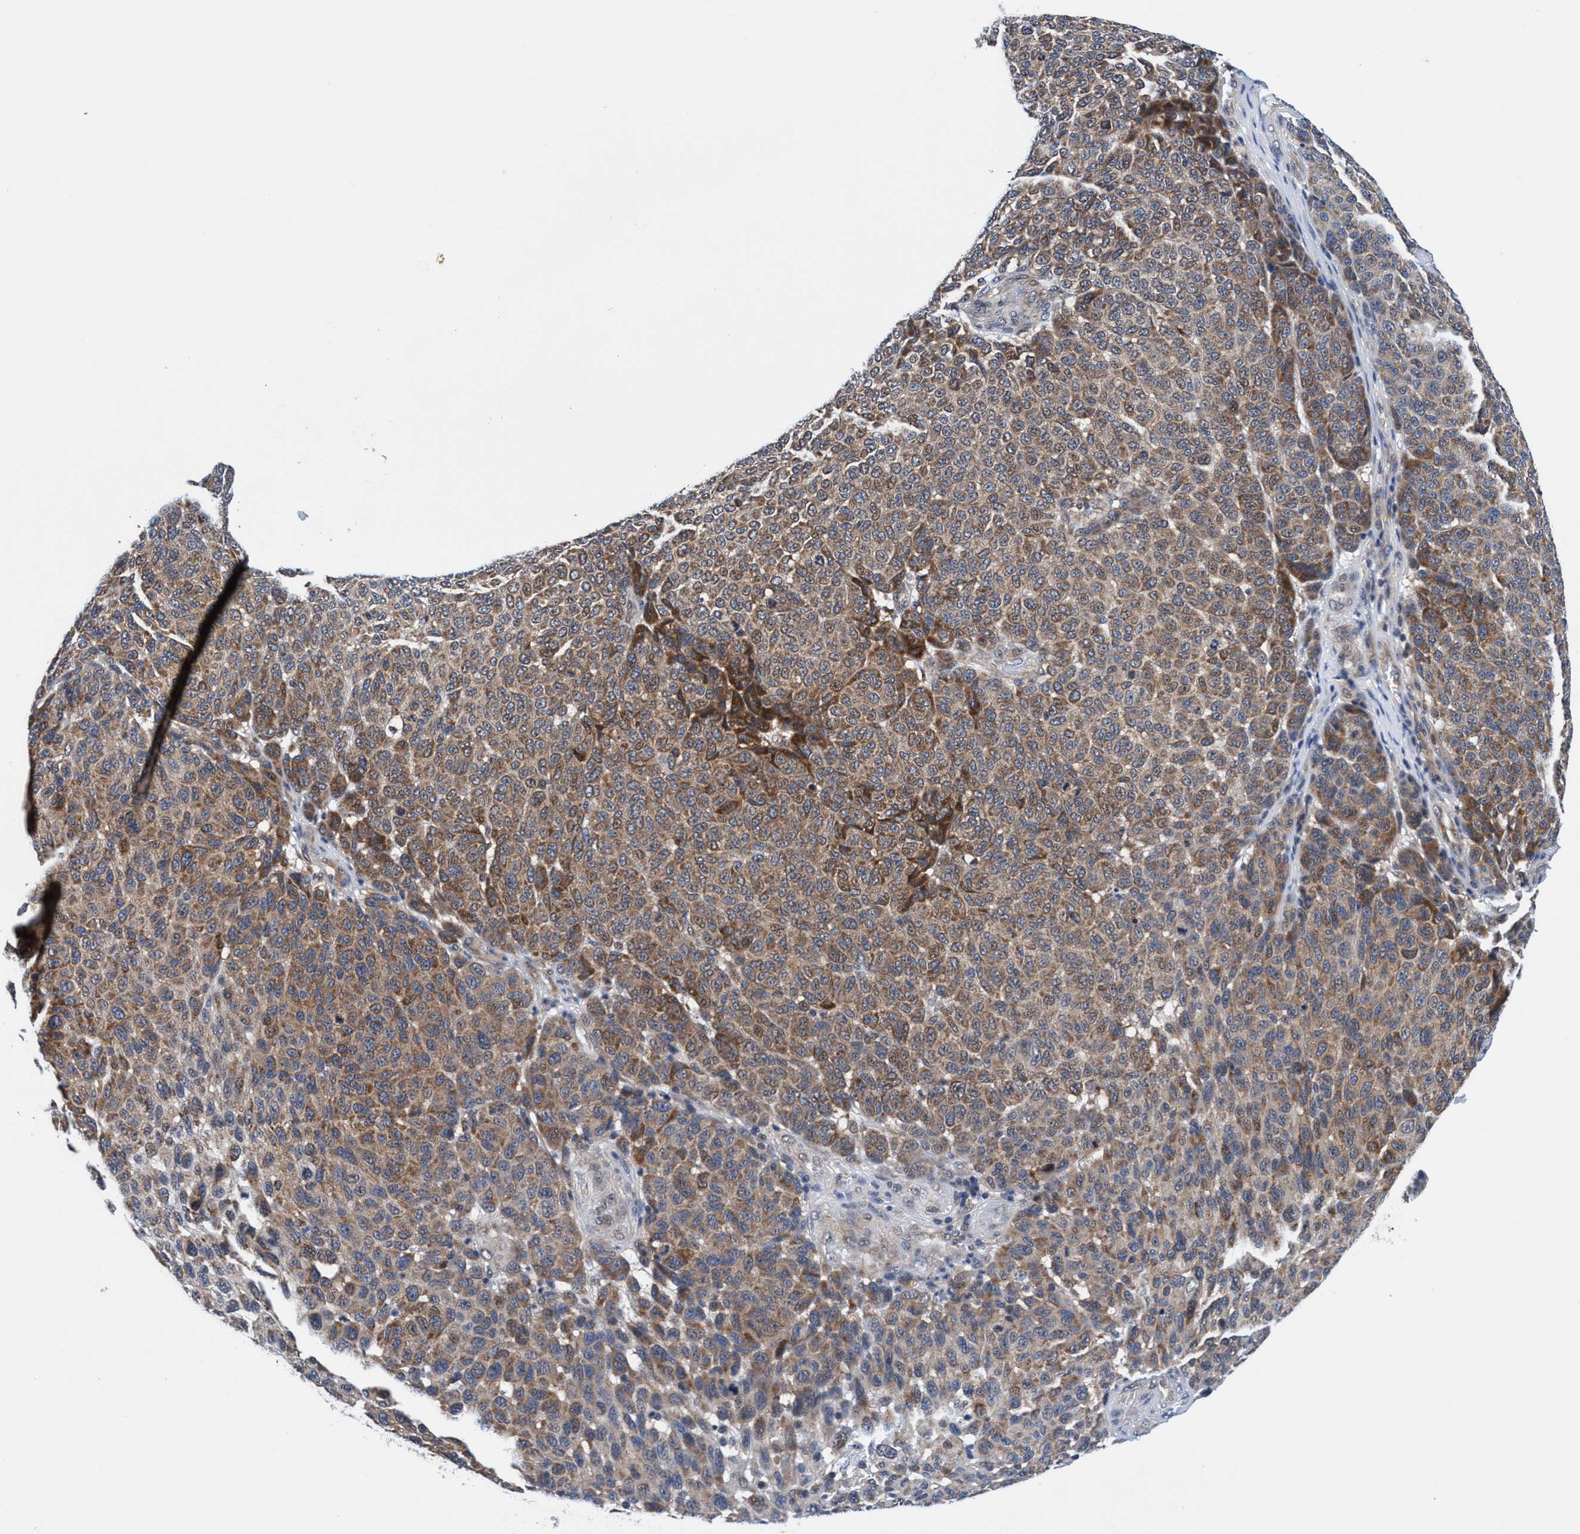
{"staining": {"intensity": "weak", "quantity": ">75%", "location": "cytoplasmic/membranous"}, "tissue": "melanoma", "cell_type": "Tumor cells", "image_type": "cancer", "snomed": [{"axis": "morphology", "description": "Malignant melanoma, NOS"}, {"axis": "topography", "description": "Skin"}], "caption": "DAB (3,3'-diaminobenzidine) immunohistochemical staining of melanoma displays weak cytoplasmic/membranous protein expression in about >75% of tumor cells.", "gene": "AGAP2", "patient": {"sex": "male", "age": 59}}